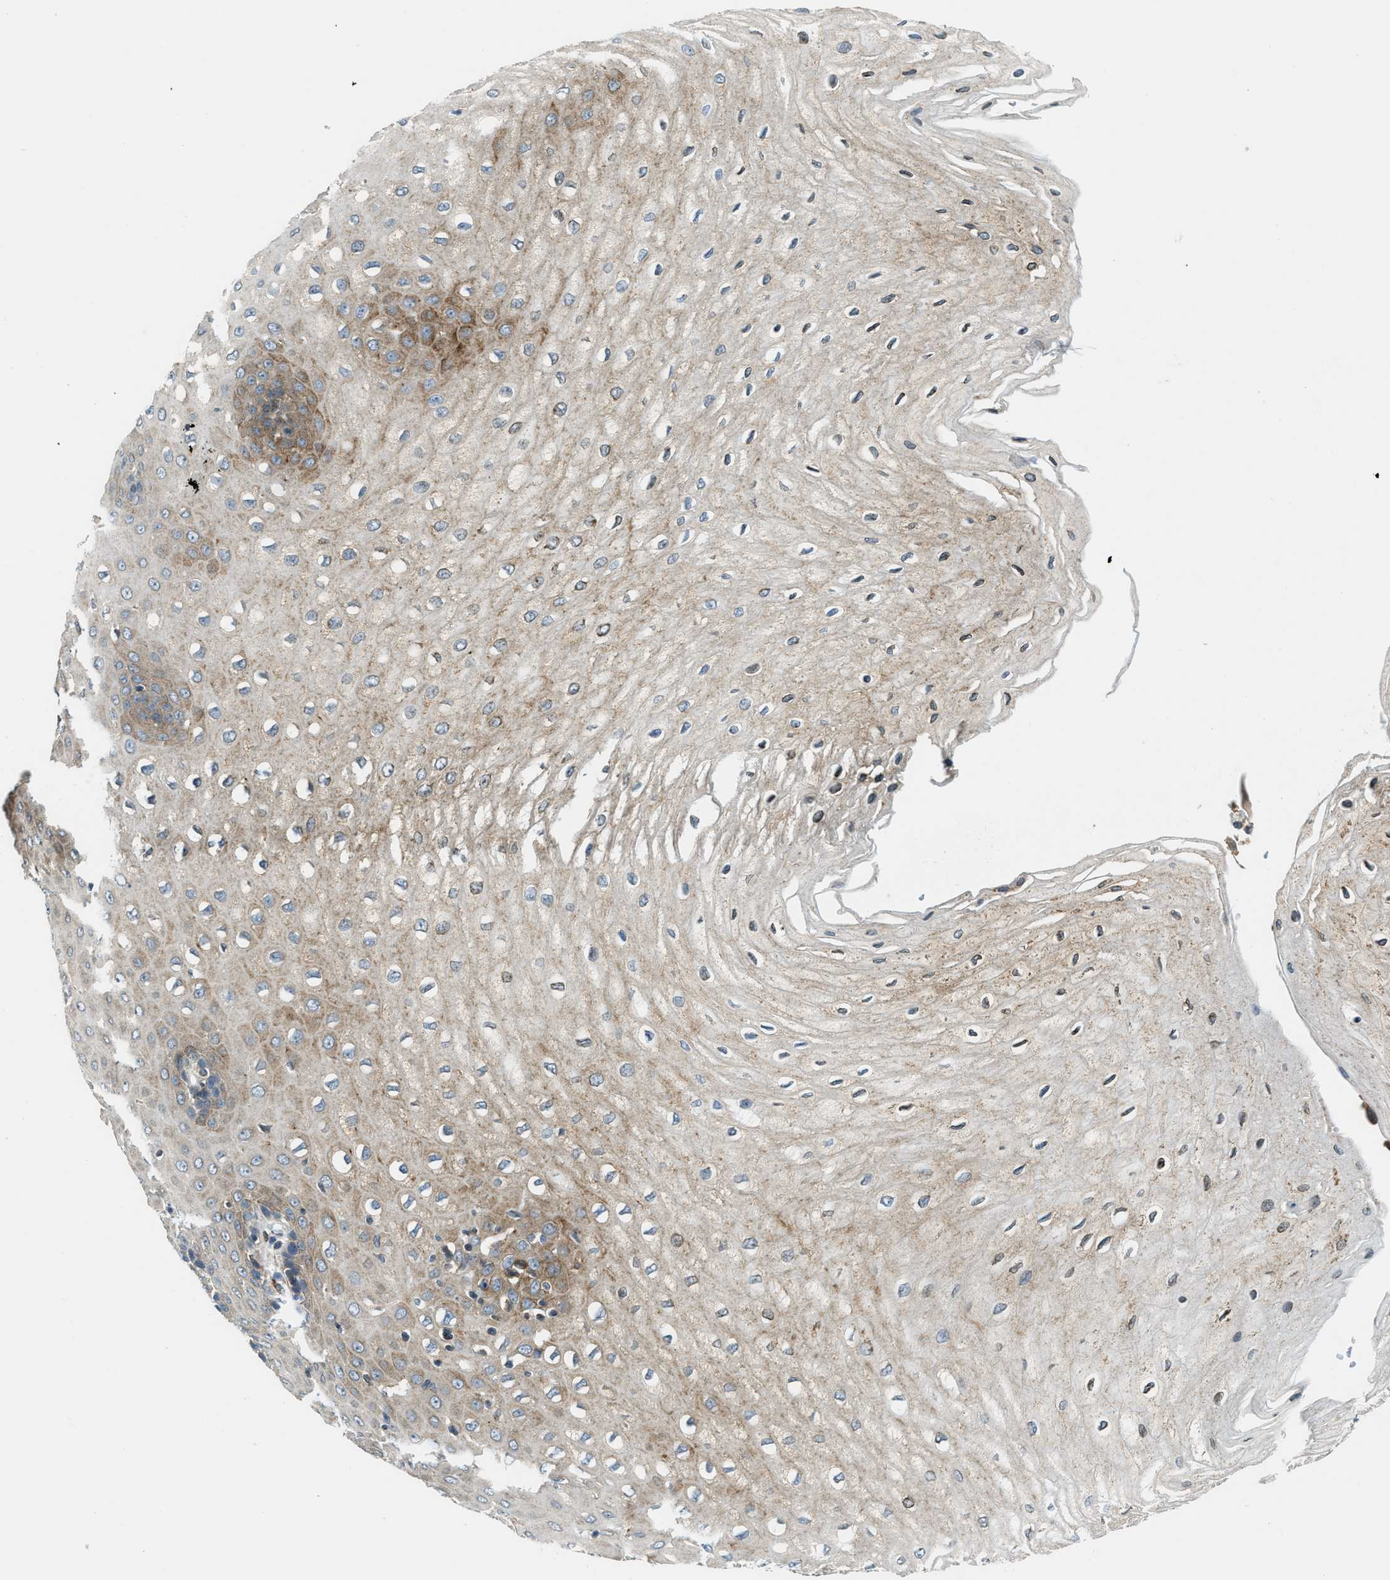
{"staining": {"intensity": "moderate", "quantity": "25%-75%", "location": "cytoplasmic/membranous"}, "tissue": "esophagus", "cell_type": "Squamous epithelial cells", "image_type": "normal", "snomed": [{"axis": "morphology", "description": "Normal tissue, NOS"}, {"axis": "morphology", "description": "Squamous cell carcinoma, NOS"}, {"axis": "topography", "description": "Esophagus"}], "caption": "Squamous epithelial cells show medium levels of moderate cytoplasmic/membranous expression in about 25%-75% of cells in benign esophagus.", "gene": "BCAP31", "patient": {"sex": "male", "age": 65}}